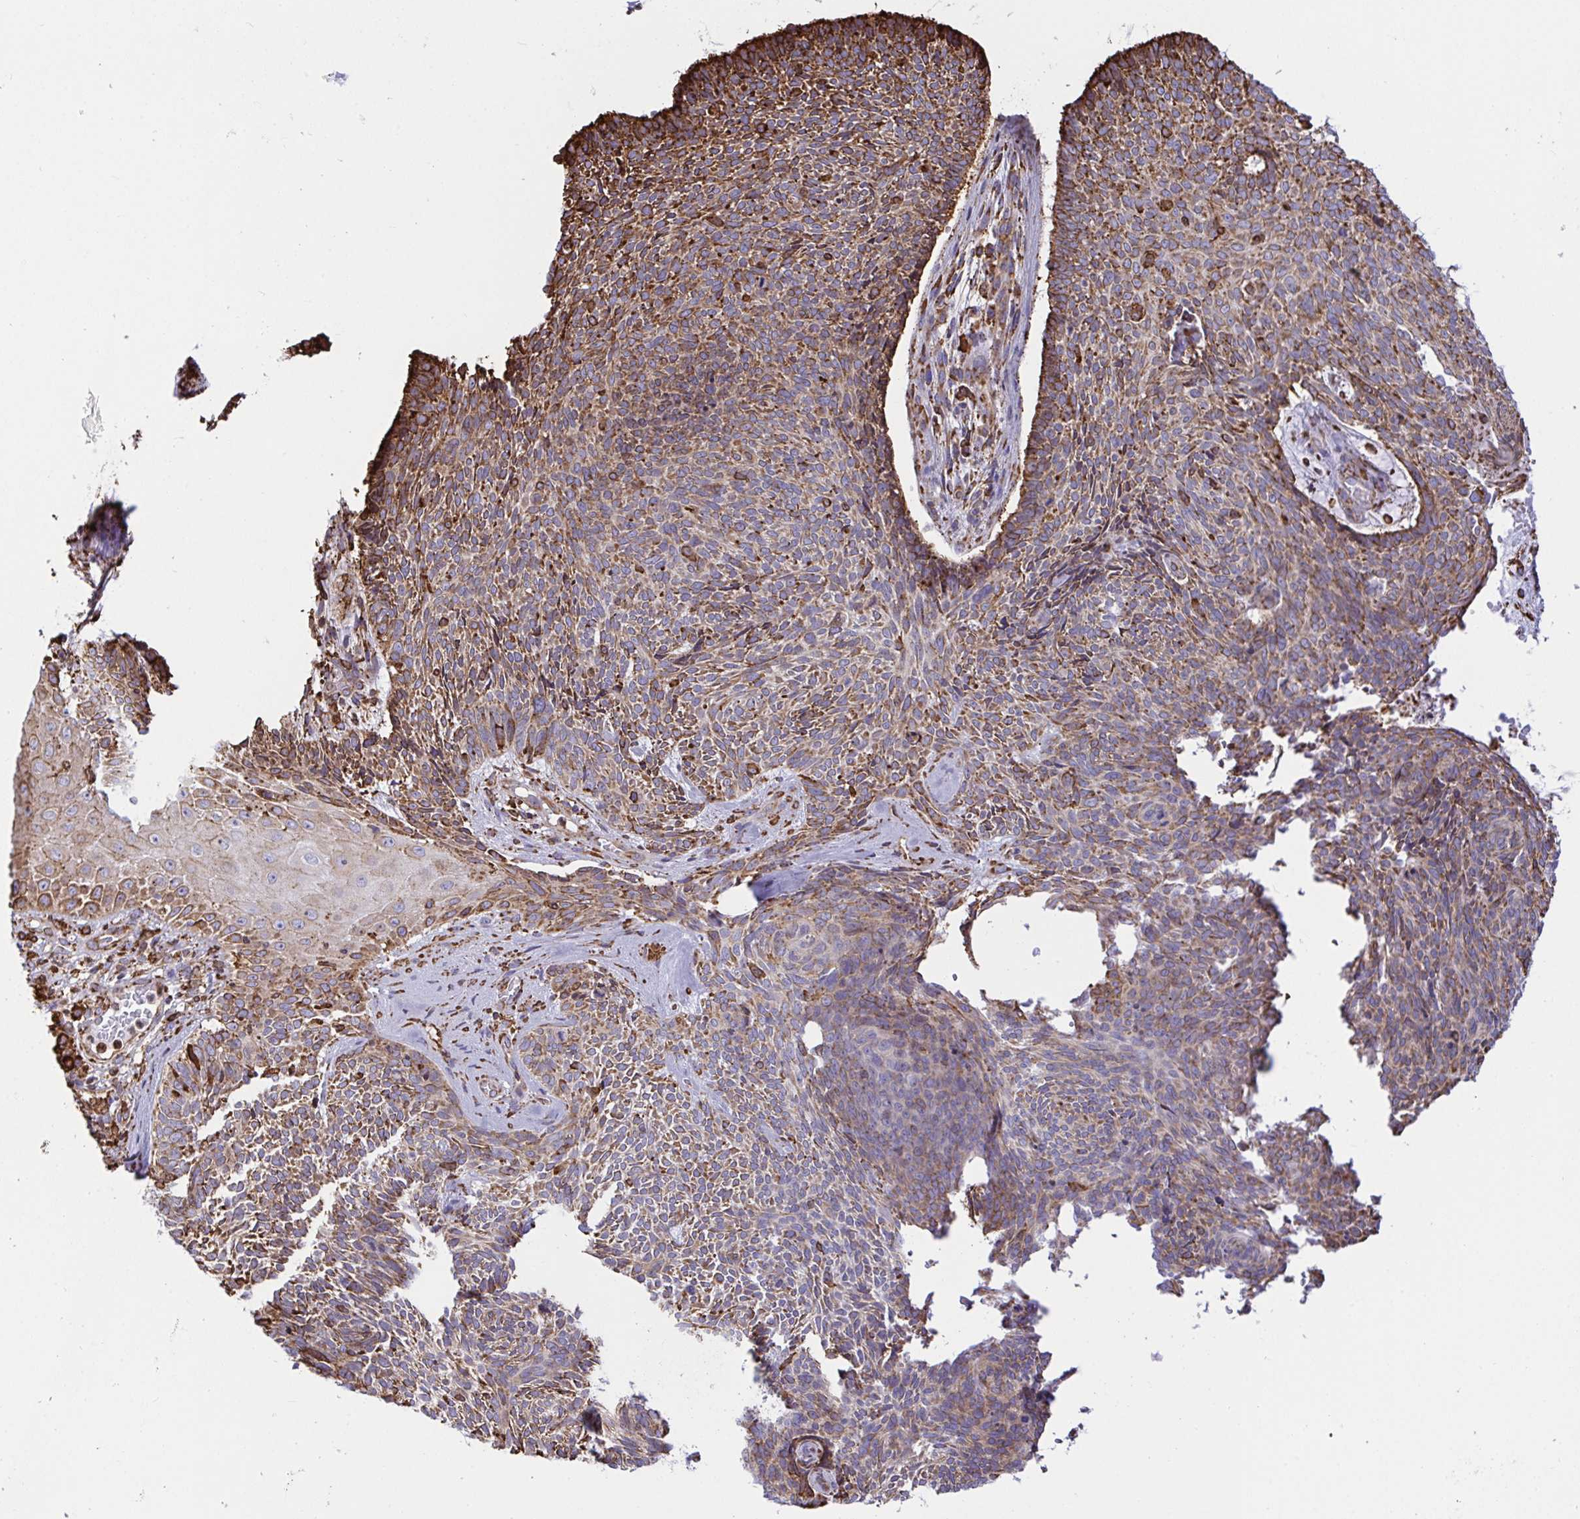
{"staining": {"intensity": "moderate", "quantity": ">75%", "location": "cytoplasmic/membranous"}, "tissue": "skin cancer", "cell_type": "Tumor cells", "image_type": "cancer", "snomed": [{"axis": "morphology", "description": "Basal cell carcinoma"}, {"axis": "topography", "description": "Skin"}], "caption": "A brown stain labels moderate cytoplasmic/membranous staining of a protein in human skin cancer tumor cells.", "gene": "CLGN", "patient": {"sex": "female", "age": 80}}